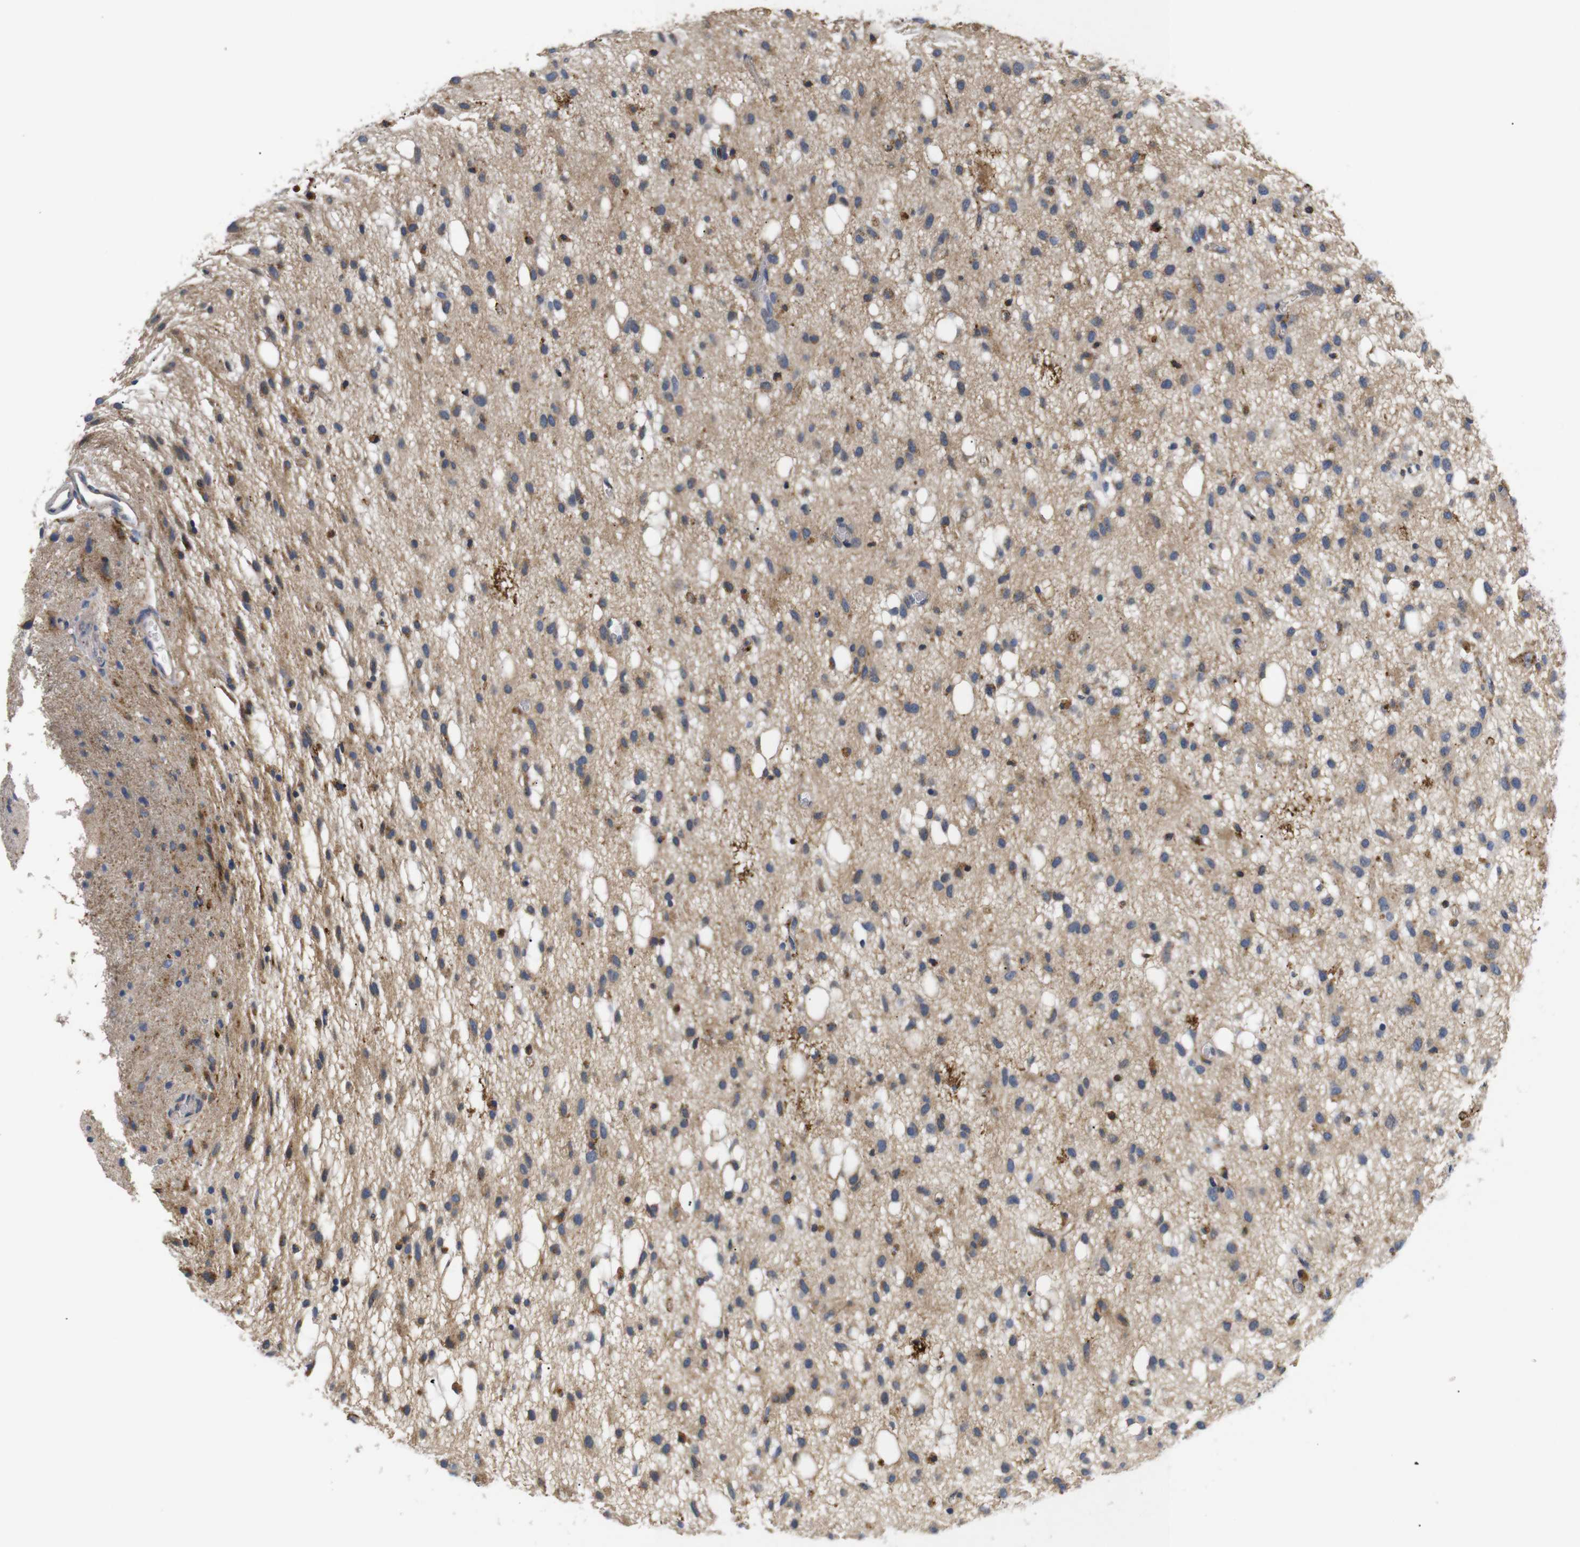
{"staining": {"intensity": "negative", "quantity": "none", "location": "none"}, "tissue": "glioma", "cell_type": "Tumor cells", "image_type": "cancer", "snomed": [{"axis": "morphology", "description": "Glioma, malignant, Low grade"}, {"axis": "topography", "description": "Brain"}], "caption": "Protein analysis of glioma demonstrates no significant positivity in tumor cells. (Brightfield microscopy of DAB (3,3'-diaminobenzidine) immunohistochemistry (IHC) at high magnification).", "gene": "SDCBP", "patient": {"sex": "male", "age": 77}}